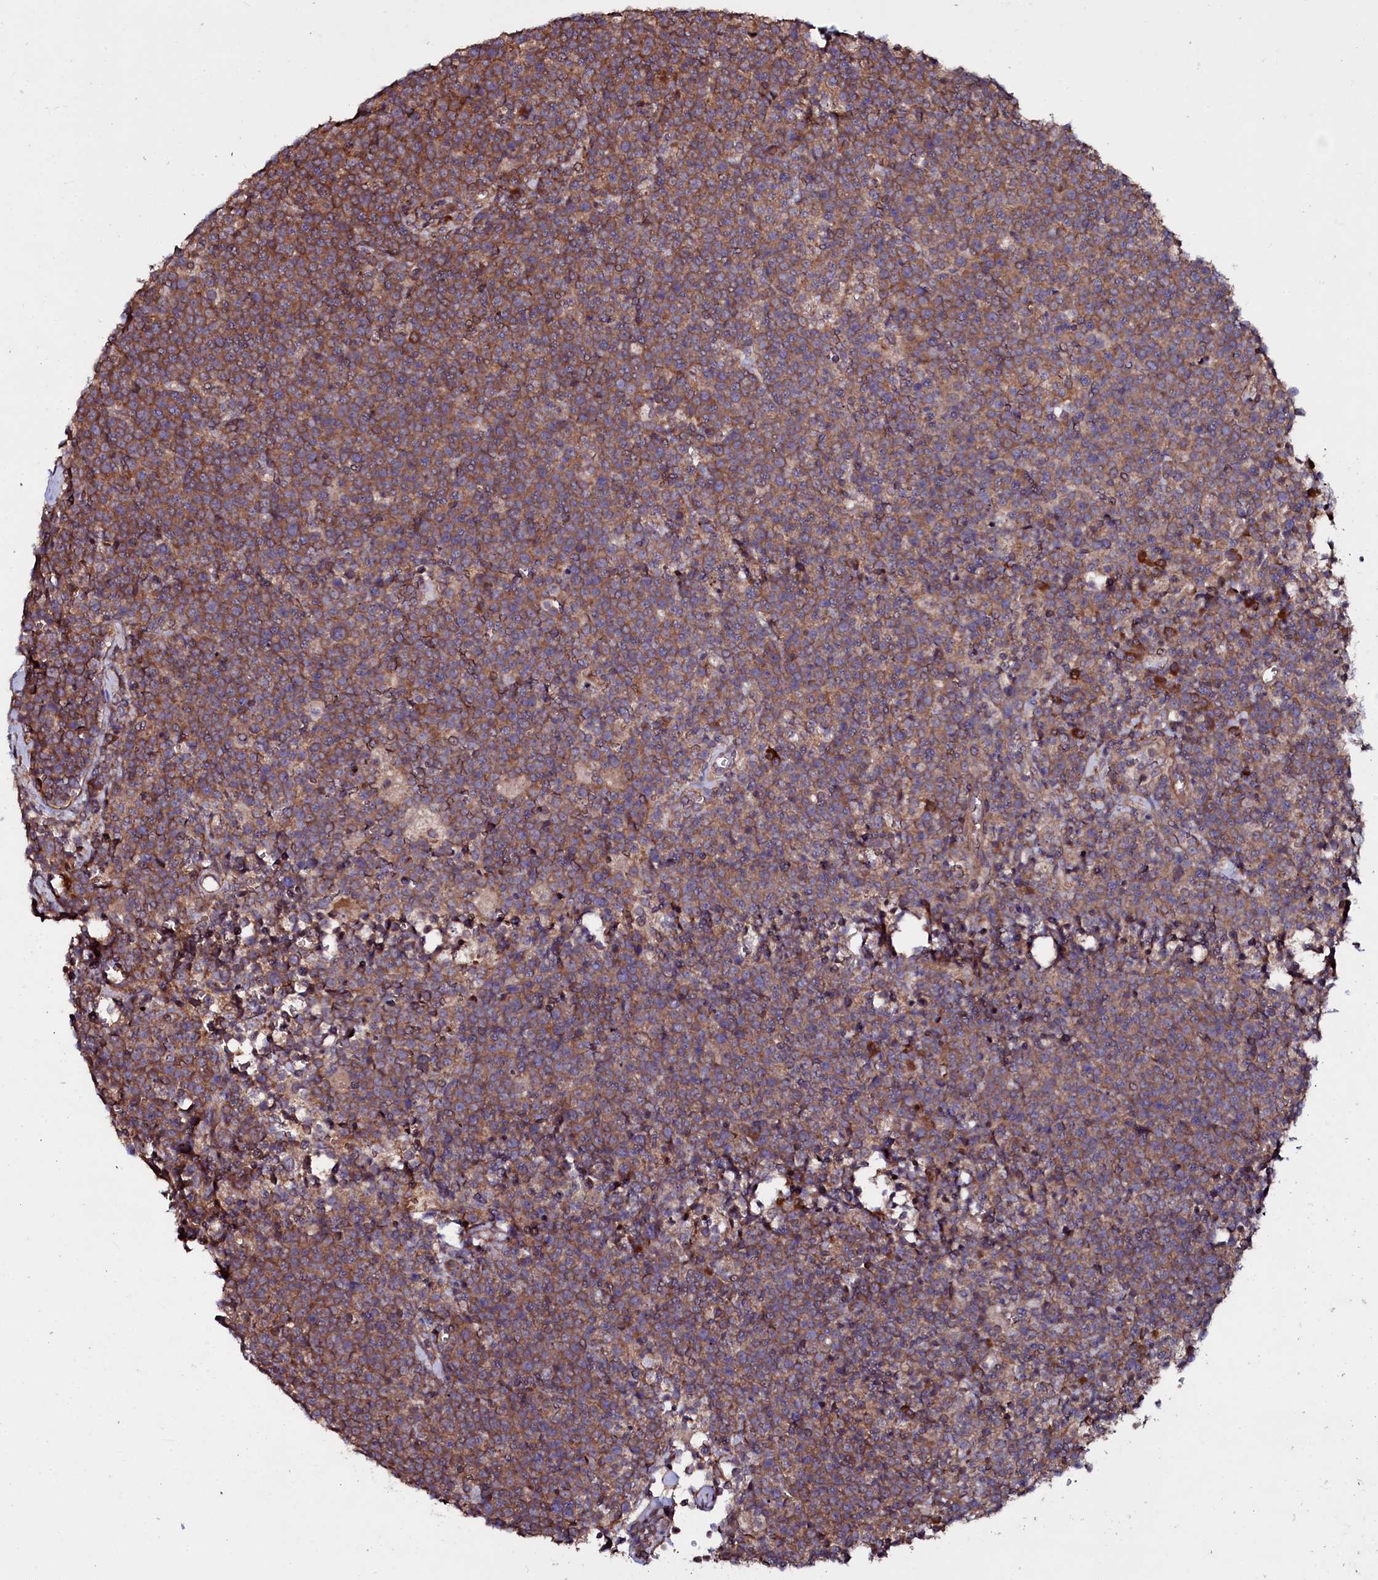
{"staining": {"intensity": "moderate", "quantity": ">75%", "location": "cytoplasmic/membranous"}, "tissue": "lymphoma", "cell_type": "Tumor cells", "image_type": "cancer", "snomed": [{"axis": "morphology", "description": "Malignant lymphoma, non-Hodgkin's type, High grade"}, {"axis": "topography", "description": "Lymph node"}], "caption": "This histopathology image reveals IHC staining of lymphoma, with medium moderate cytoplasmic/membranous positivity in approximately >75% of tumor cells.", "gene": "USPL1", "patient": {"sex": "male", "age": 61}}